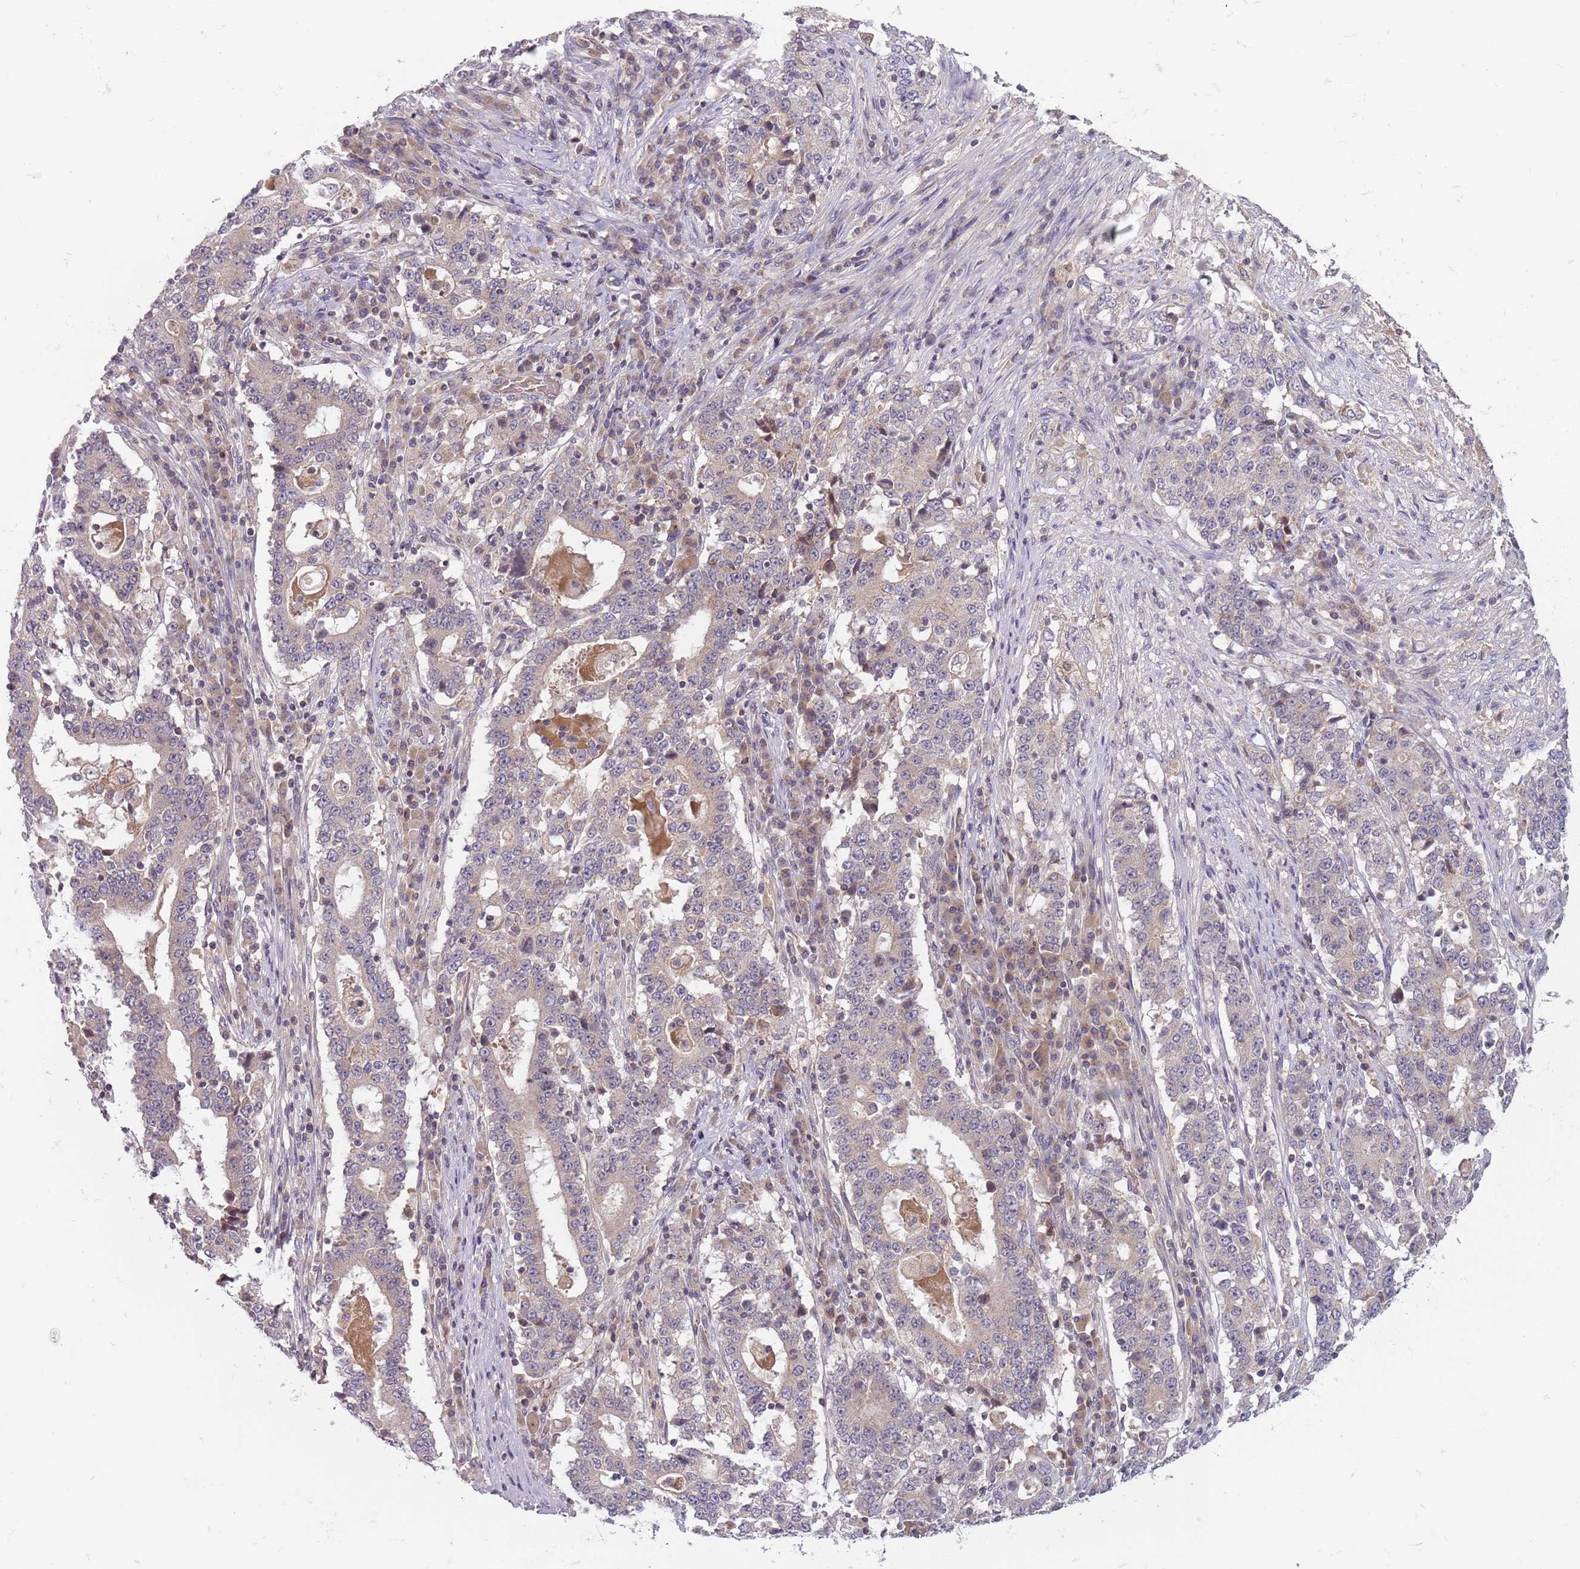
{"staining": {"intensity": "weak", "quantity": "<25%", "location": "cytoplasmic/membranous"}, "tissue": "stomach cancer", "cell_type": "Tumor cells", "image_type": "cancer", "snomed": [{"axis": "morphology", "description": "Adenocarcinoma, NOS"}, {"axis": "topography", "description": "Stomach"}], "caption": "Tumor cells are negative for brown protein staining in stomach cancer (adenocarcinoma).", "gene": "ASB13", "patient": {"sex": "male", "age": 59}}